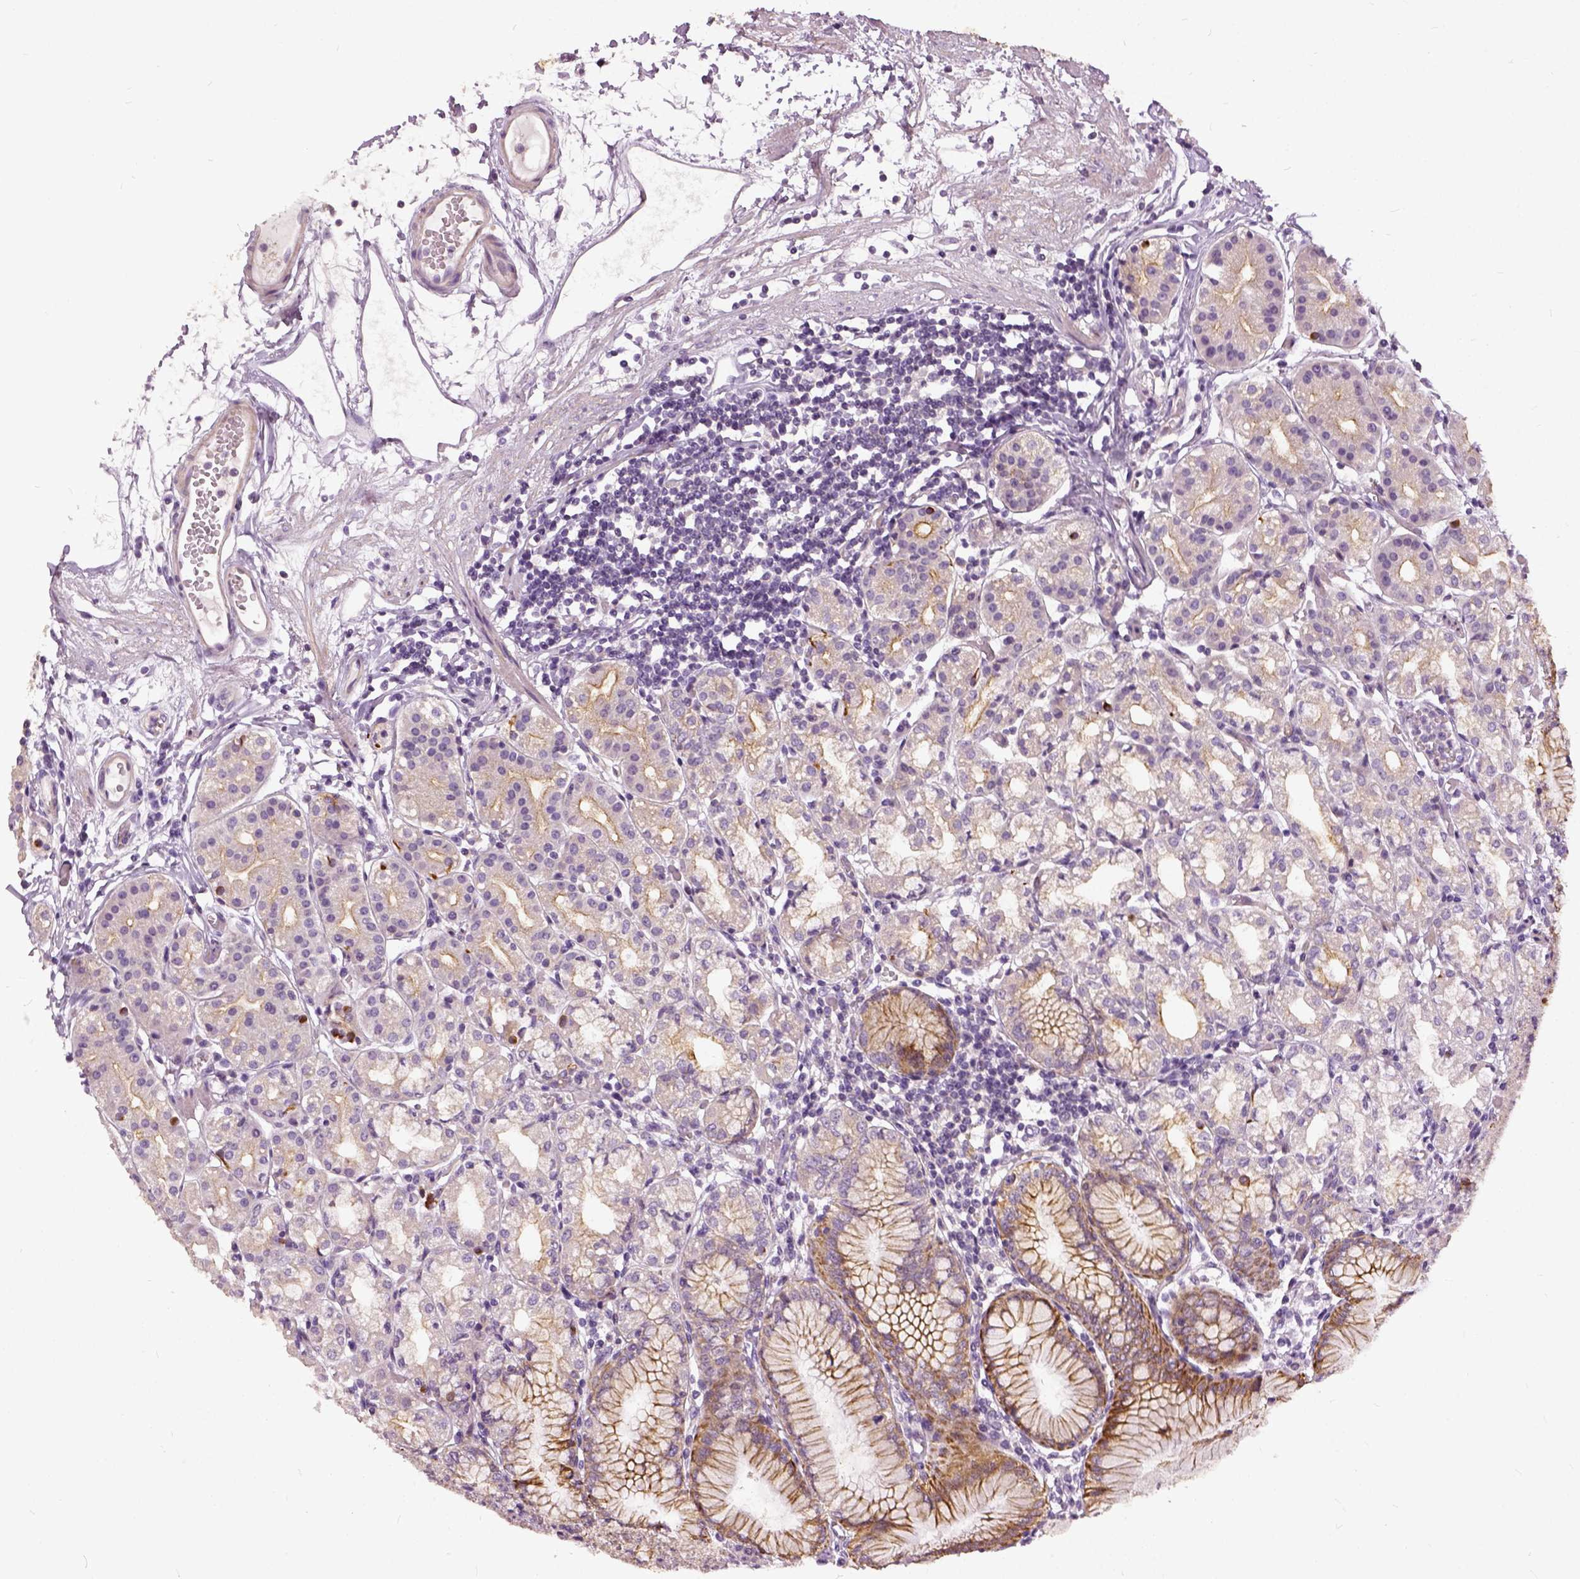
{"staining": {"intensity": "moderate", "quantity": "25%-75%", "location": "cytoplasmic/membranous"}, "tissue": "stomach", "cell_type": "Glandular cells", "image_type": "normal", "snomed": [{"axis": "morphology", "description": "Normal tissue, NOS"}, {"axis": "topography", "description": "Skeletal muscle"}, {"axis": "topography", "description": "Stomach"}], "caption": "A photomicrograph showing moderate cytoplasmic/membranous positivity in about 25%-75% of glandular cells in benign stomach, as visualized by brown immunohistochemical staining.", "gene": "ILRUN", "patient": {"sex": "female", "age": 57}}